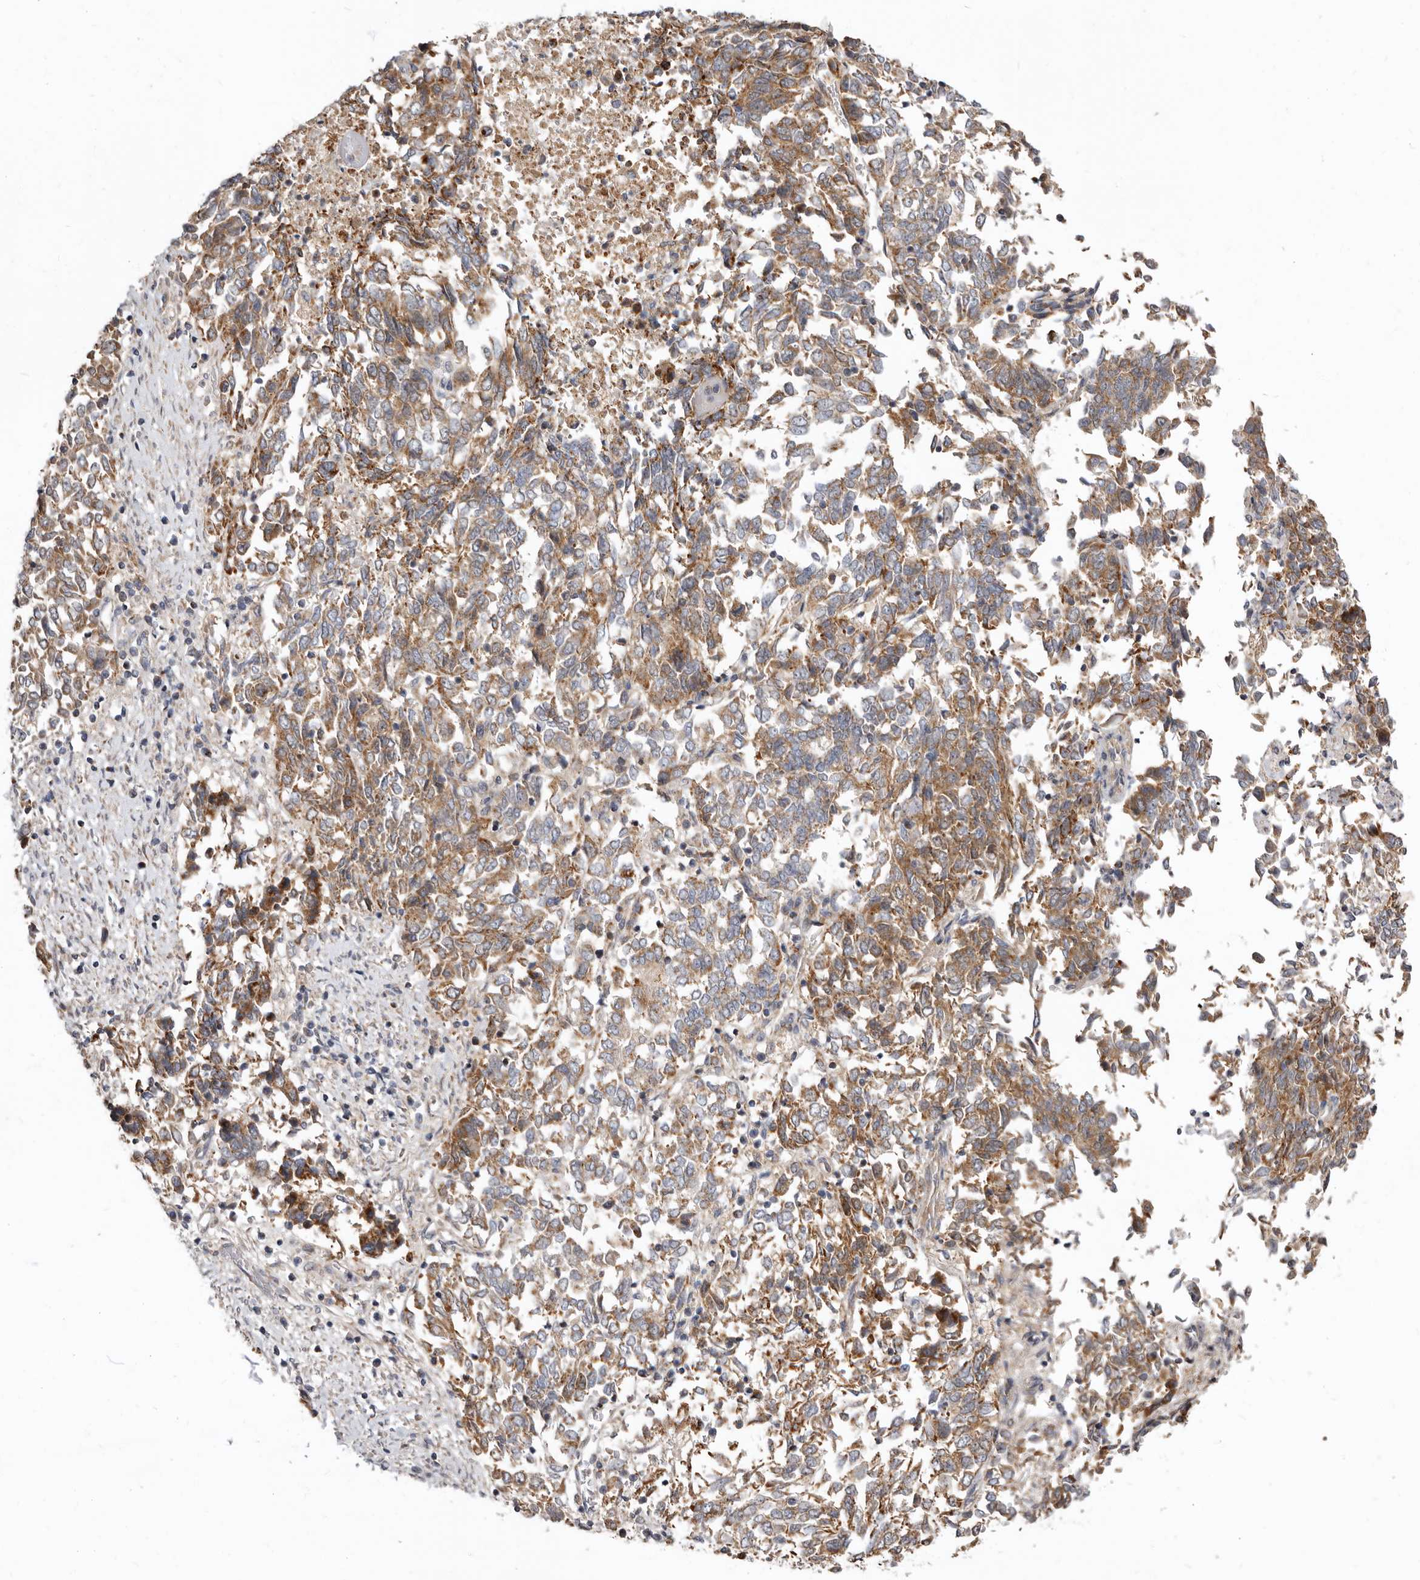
{"staining": {"intensity": "moderate", "quantity": "25%-75%", "location": "cytoplasmic/membranous"}, "tissue": "endometrial cancer", "cell_type": "Tumor cells", "image_type": "cancer", "snomed": [{"axis": "morphology", "description": "Adenocarcinoma, NOS"}, {"axis": "topography", "description": "Endometrium"}], "caption": "A brown stain labels moderate cytoplasmic/membranous positivity of a protein in endometrial cancer tumor cells.", "gene": "SMC4", "patient": {"sex": "female", "age": 80}}